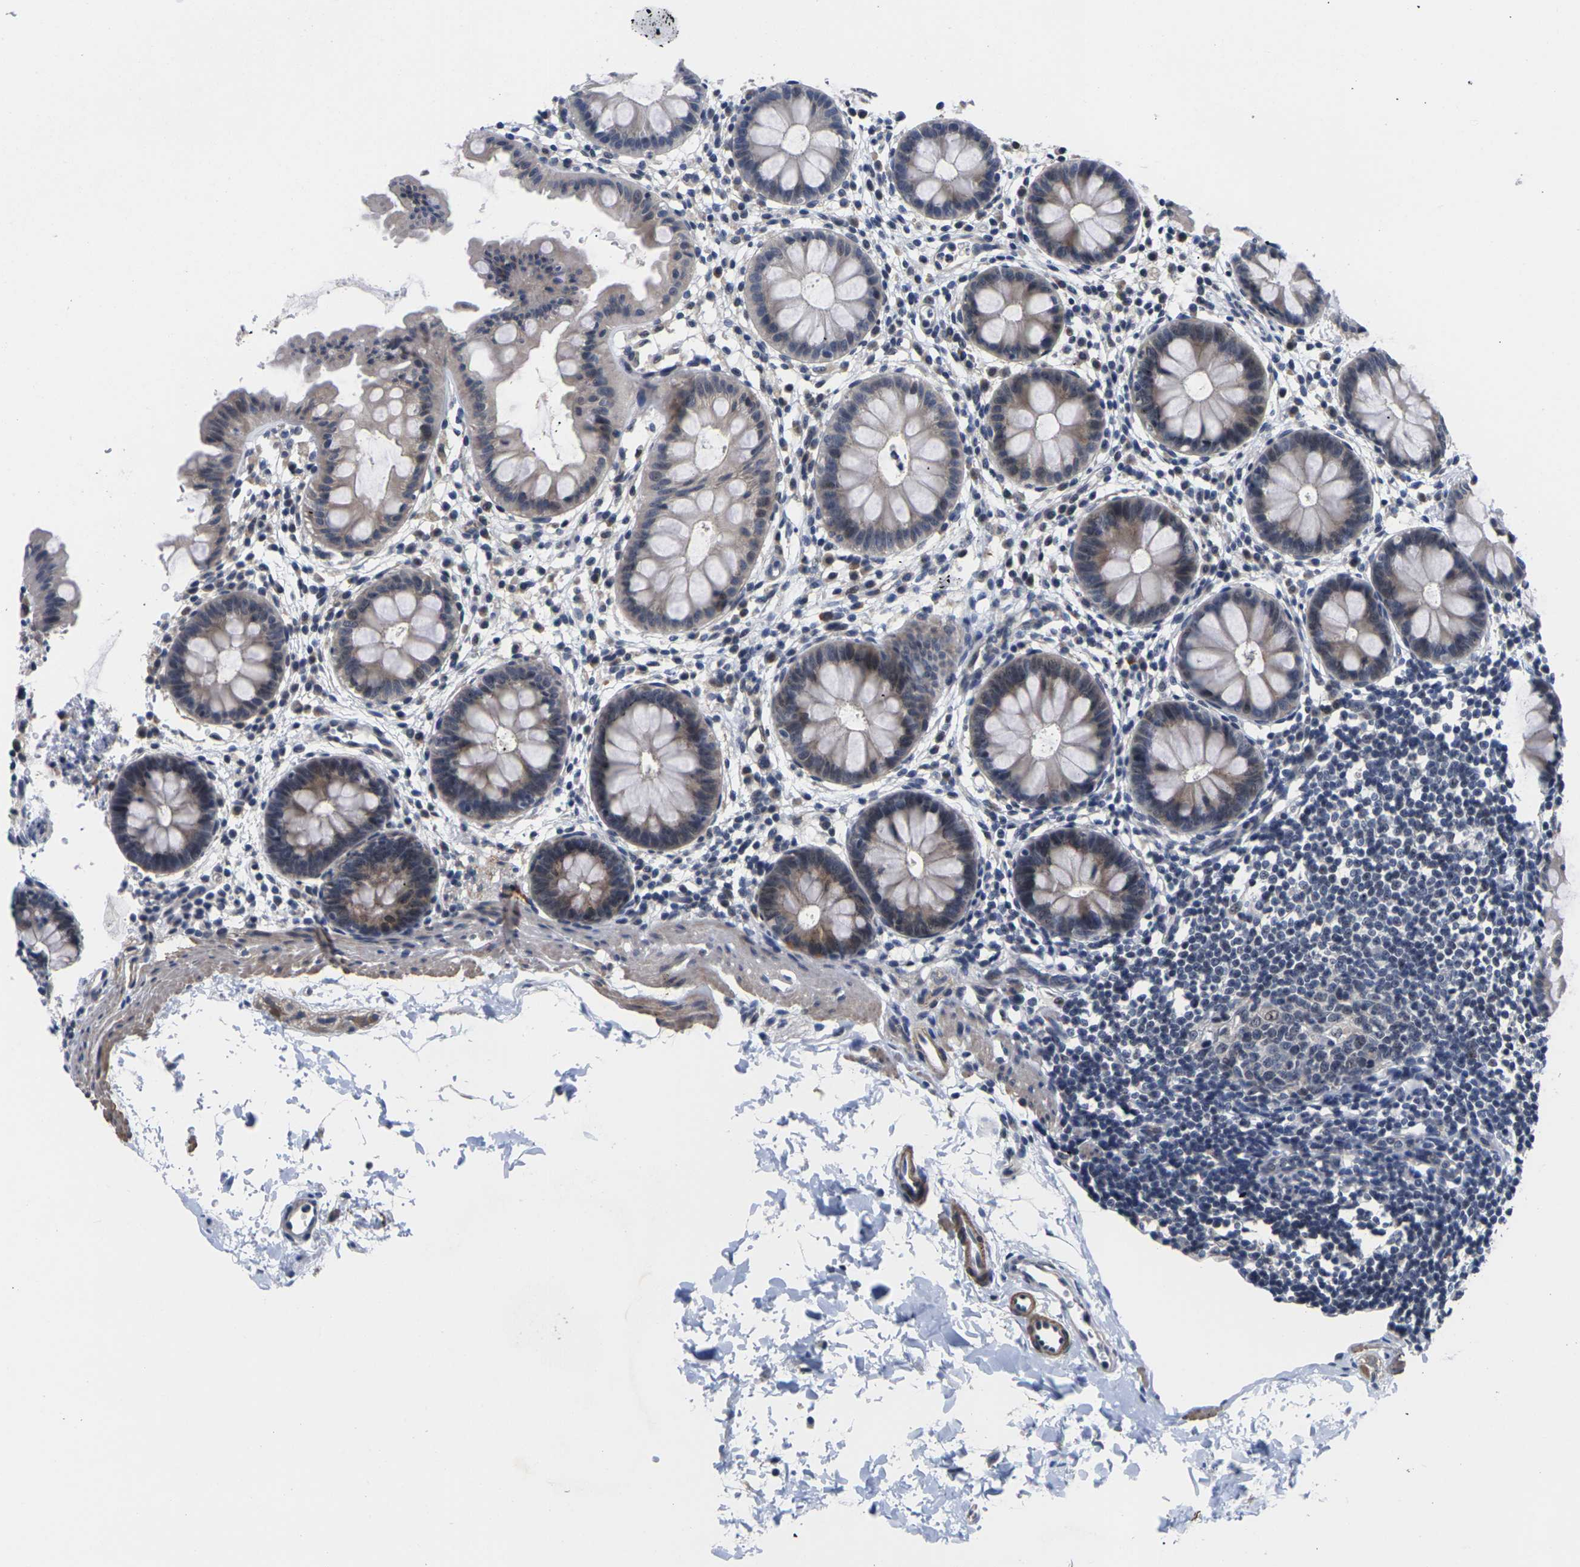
{"staining": {"intensity": "weak", "quantity": "25%-75%", "location": "cytoplasmic/membranous"}, "tissue": "rectum", "cell_type": "Glandular cells", "image_type": "normal", "snomed": [{"axis": "morphology", "description": "Normal tissue, NOS"}, {"axis": "topography", "description": "Rectum"}], "caption": "Rectum was stained to show a protein in brown. There is low levels of weak cytoplasmic/membranous staining in about 25%-75% of glandular cells. The protein of interest is stained brown, and the nuclei are stained in blue (DAB IHC with brightfield microscopy, high magnification).", "gene": "ST6GAL2", "patient": {"sex": "female", "age": 24}}